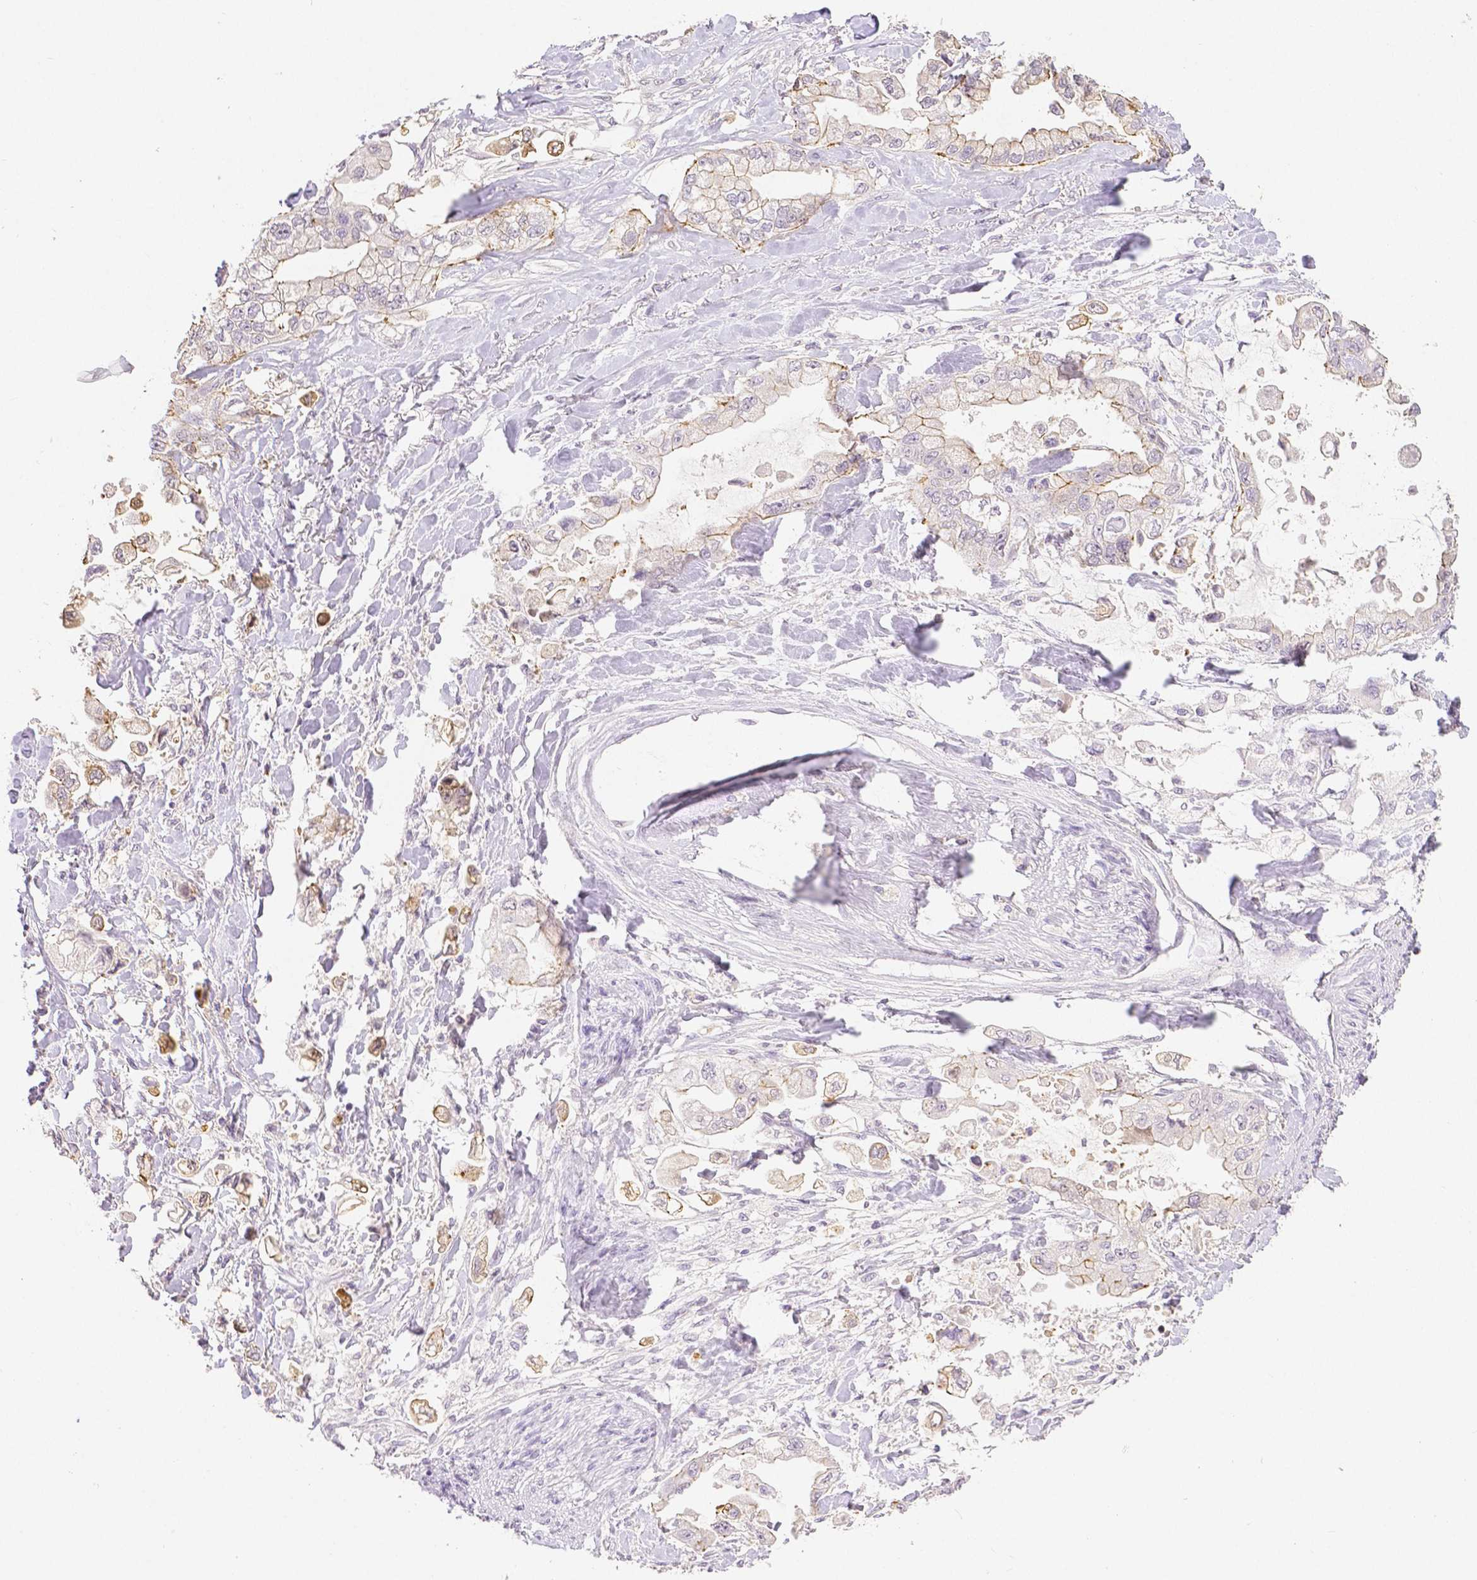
{"staining": {"intensity": "weak", "quantity": "25%-75%", "location": "cytoplasmic/membranous"}, "tissue": "stomach cancer", "cell_type": "Tumor cells", "image_type": "cancer", "snomed": [{"axis": "morphology", "description": "Adenocarcinoma, NOS"}, {"axis": "topography", "description": "Stomach"}], "caption": "An image showing weak cytoplasmic/membranous expression in about 25%-75% of tumor cells in stomach adenocarcinoma, as visualized by brown immunohistochemical staining.", "gene": "OCLN", "patient": {"sex": "male", "age": 62}}